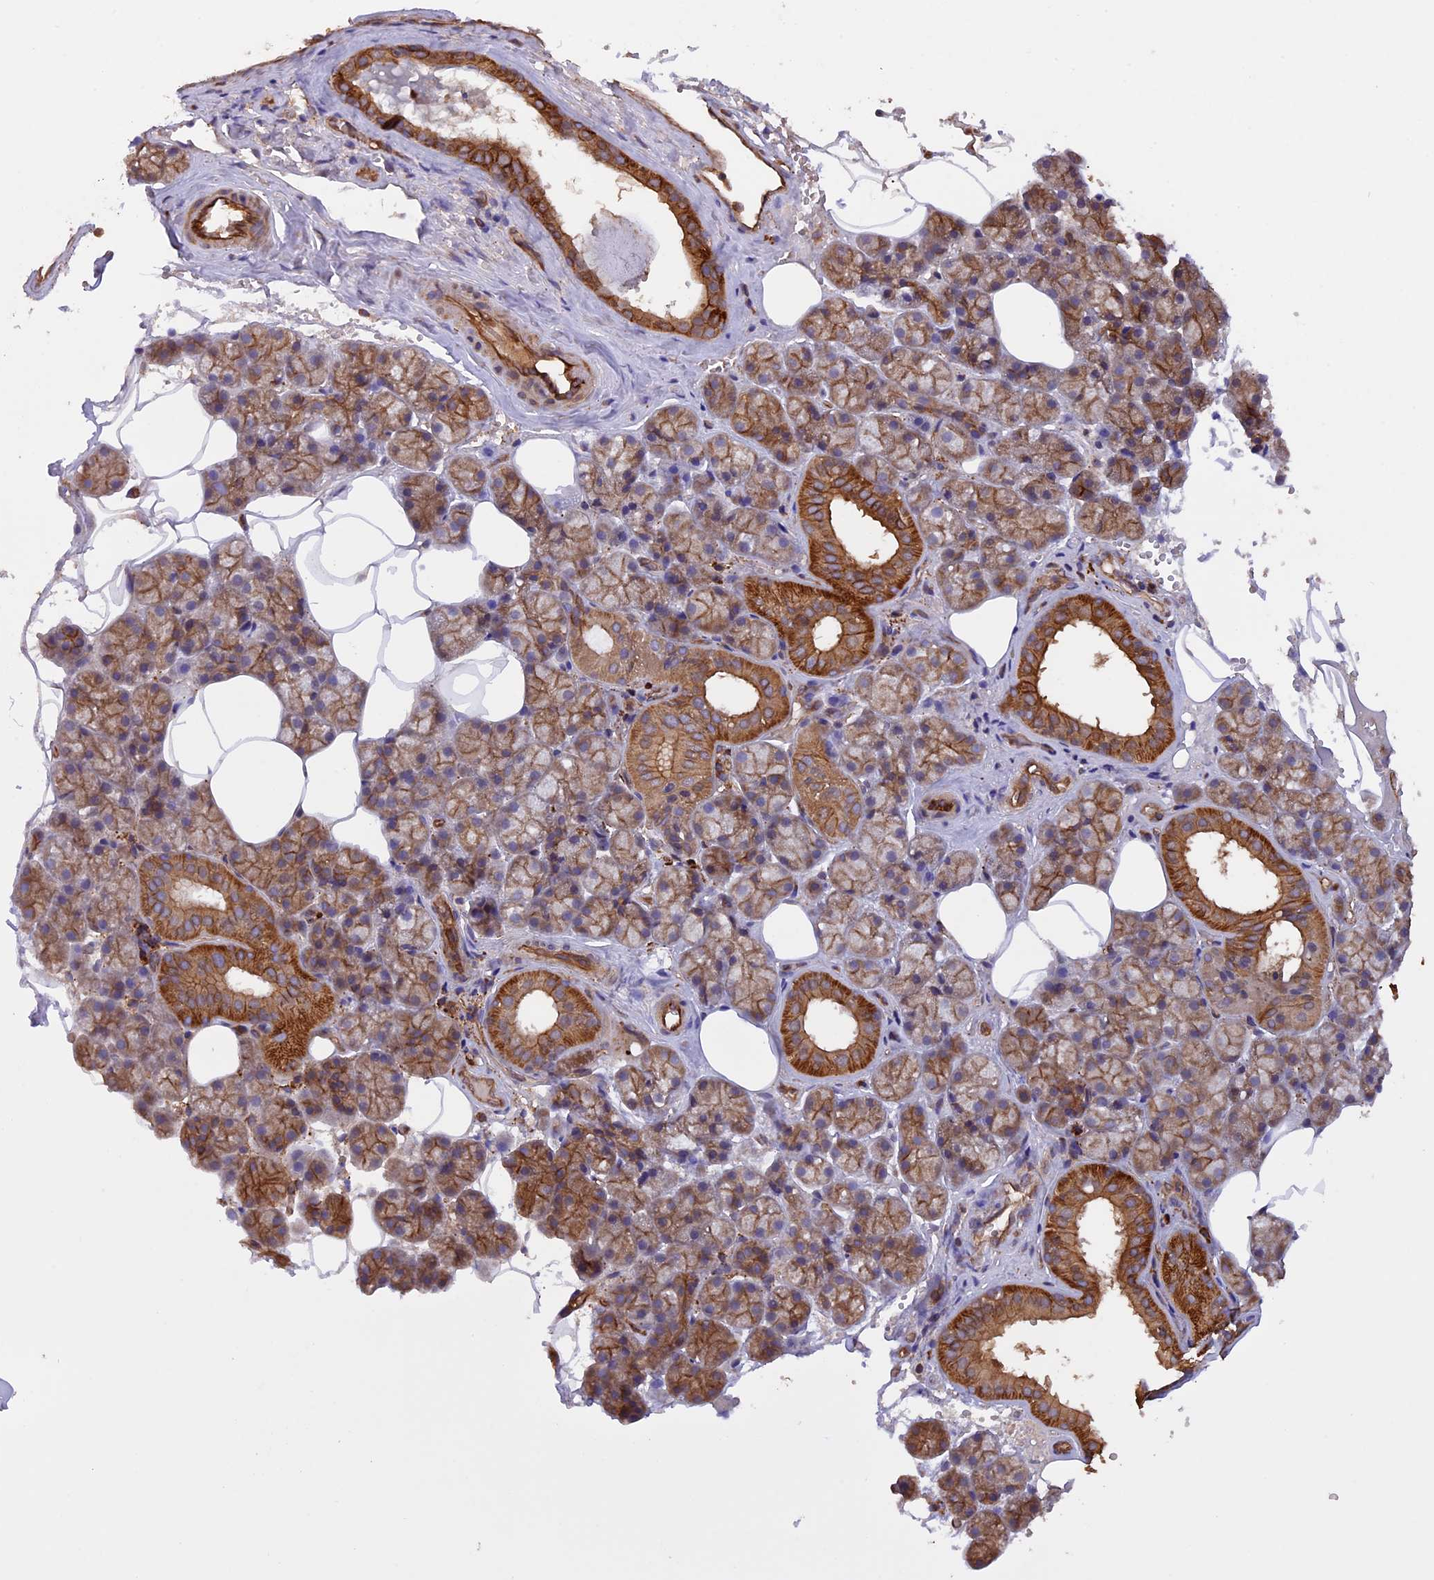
{"staining": {"intensity": "strong", "quantity": ">75%", "location": "cytoplasmic/membranous"}, "tissue": "salivary gland", "cell_type": "Glandular cells", "image_type": "normal", "snomed": [{"axis": "morphology", "description": "Normal tissue, NOS"}, {"axis": "topography", "description": "Salivary gland"}], "caption": "This image shows immunohistochemistry (IHC) staining of benign human salivary gland, with high strong cytoplasmic/membranous expression in approximately >75% of glandular cells.", "gene": "GAS8", "patient": {"sex": "male", "age": 62}}